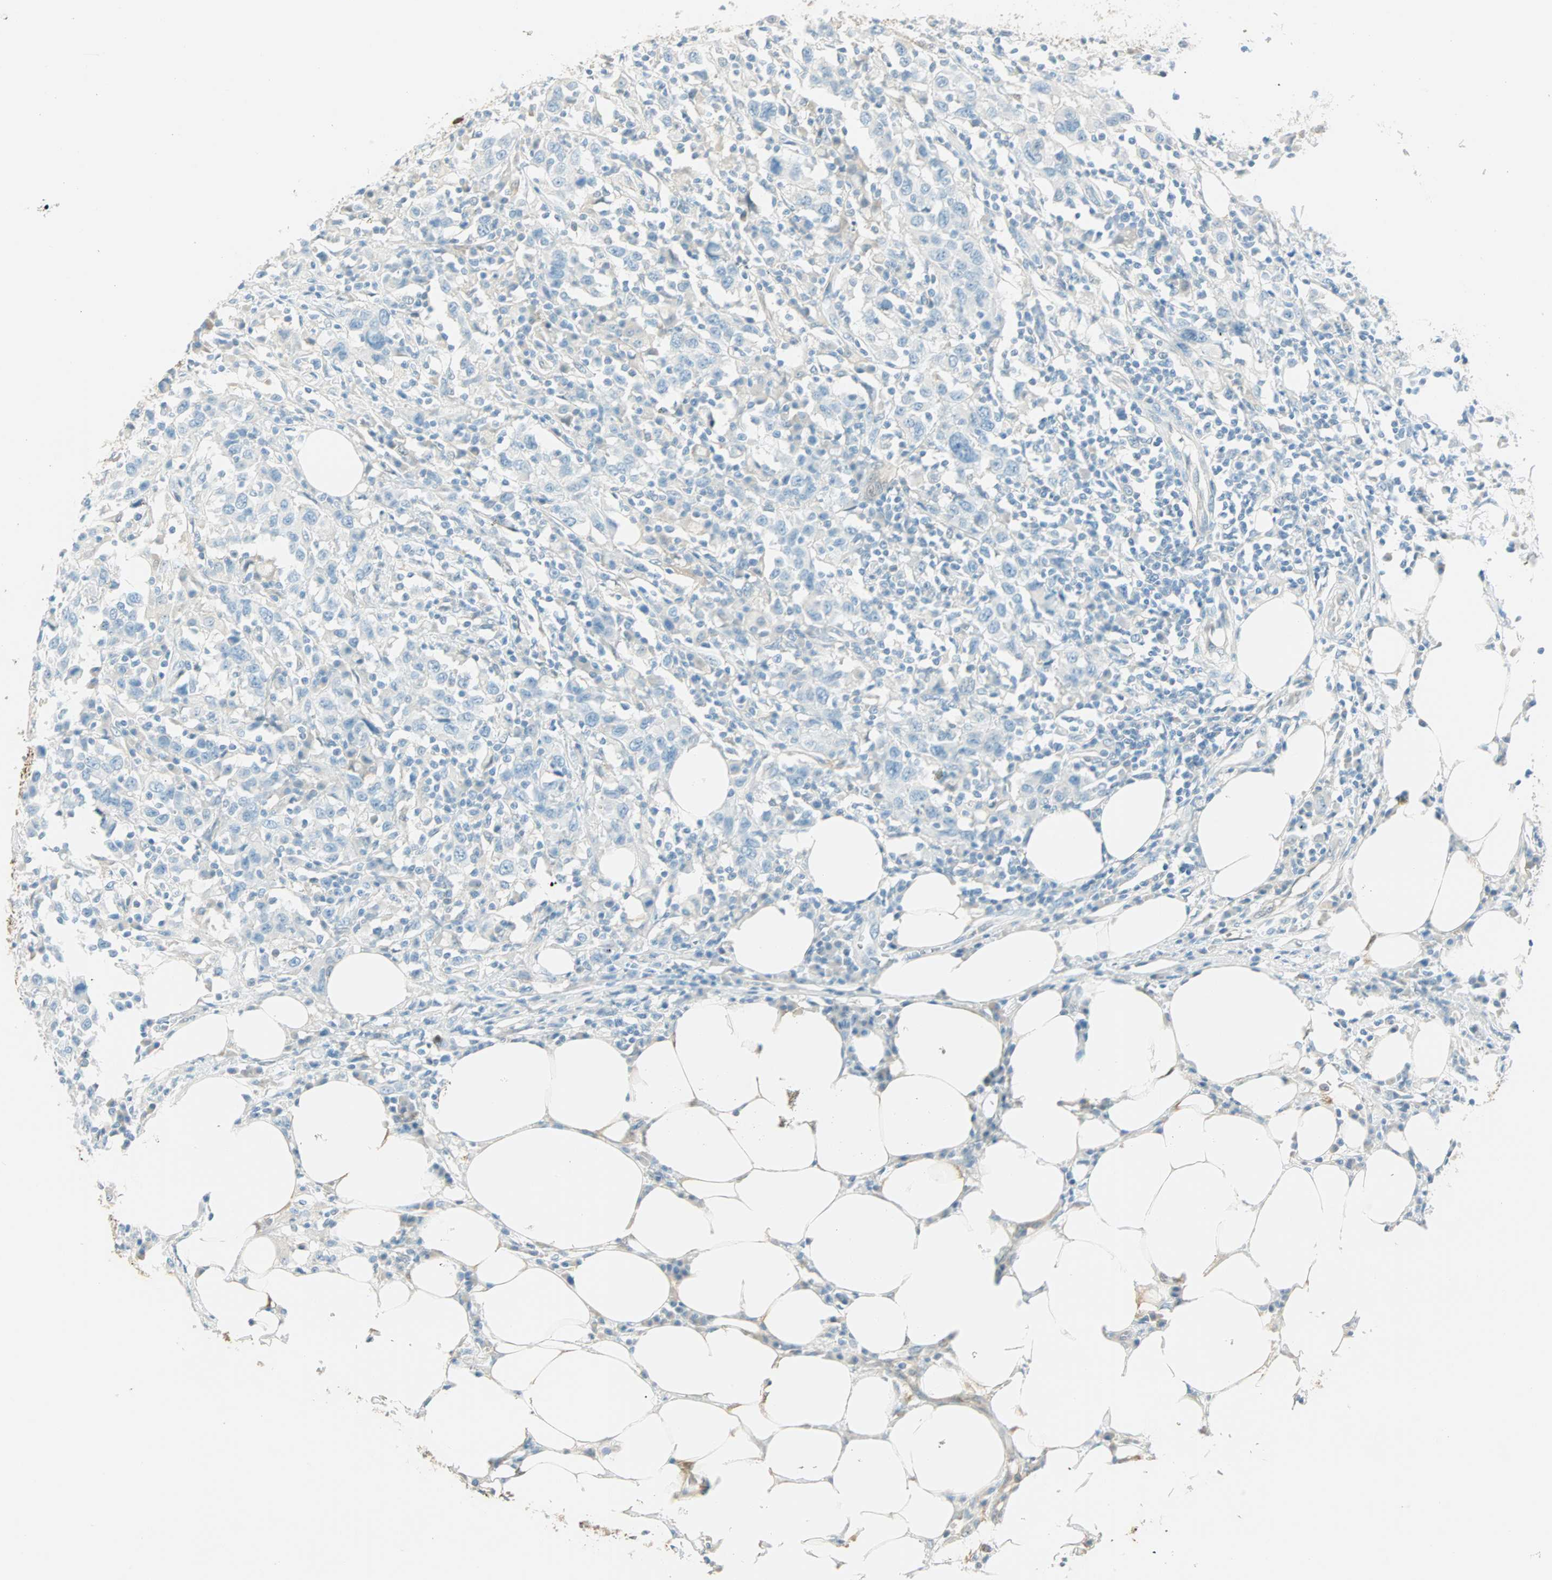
{"staining": {"intensity": "negative", "quantity": "none", "location": "none"}, "tissue": "urothelial cancer", "cell_type": "Tumor cells", "image_type": "cancer", "snomed": [{"axis": "morphology", "description": "Urothelial carcinoma, High grade"}, {"axis": "topography", "description": "Urinary bladder"}], "caption": "This is a photomicrograph of immunohistochemistry (IHC) staining of urothelial cancer, which shows no positivity in tumor cells.", "gene": "S100A1", "patient": {"sex": "male", "age": 61}}